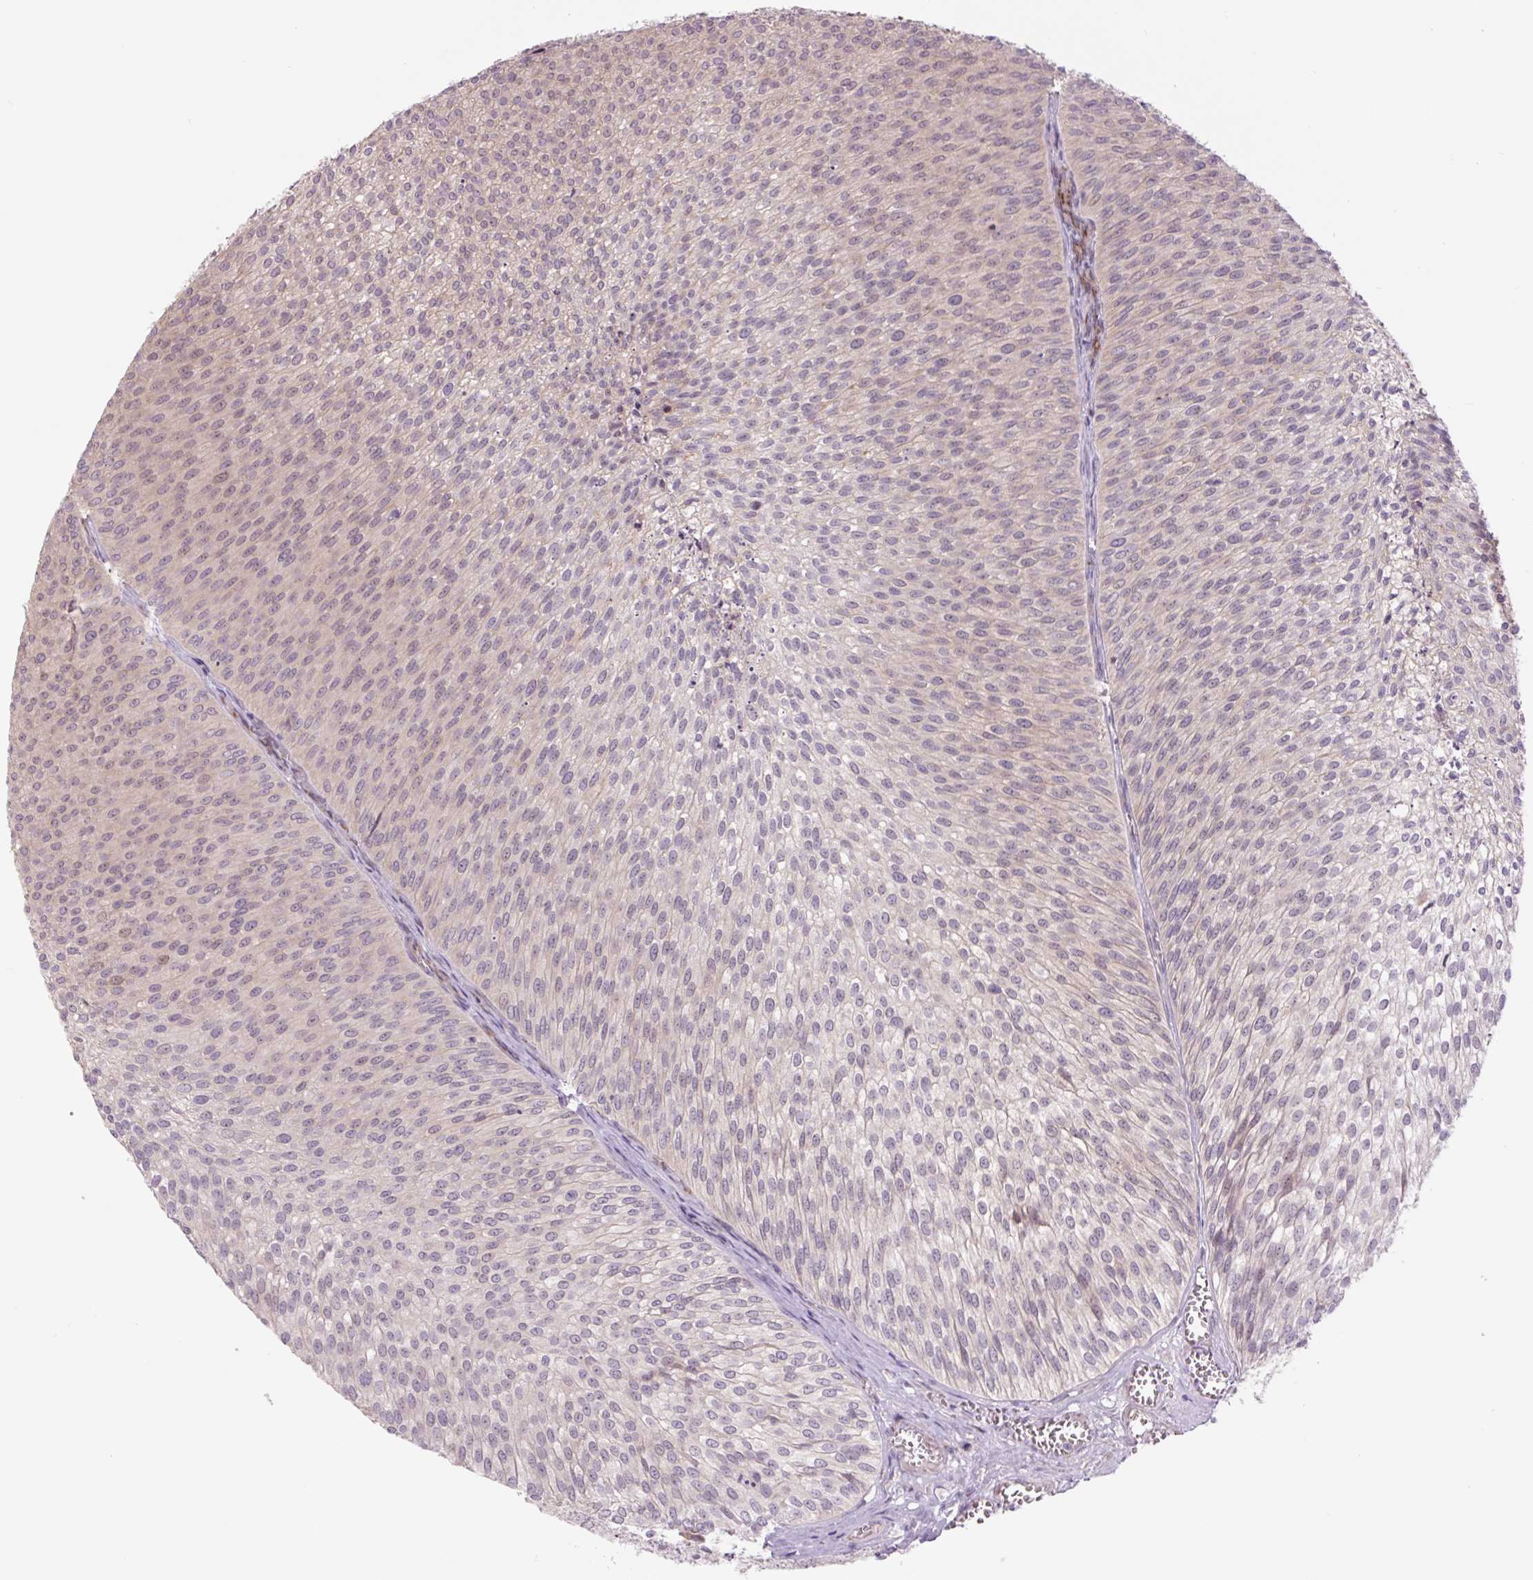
{"staining": {"intensity": "moderate", "quantity": "25%-75%", "location": "nuclear"}, "tissue": "urothelial cancer", "cell_type": "Tumor cells", "image_type": "cancer", "snomed": [{"axis": "morphology", "description": "Urothelial carcinoma, Low grade"}, {"axis": "topography", "description": "Urinary bladder"}], "caption": "This photomicrograph shows immunohistochemistry staining of human urothelial cancer, with medium moderate nuclear positivity in approximately 25%-75% of tumor cells.", "gene": "PLA2G4A", "patient": {"sex": "male", "age": 91}}